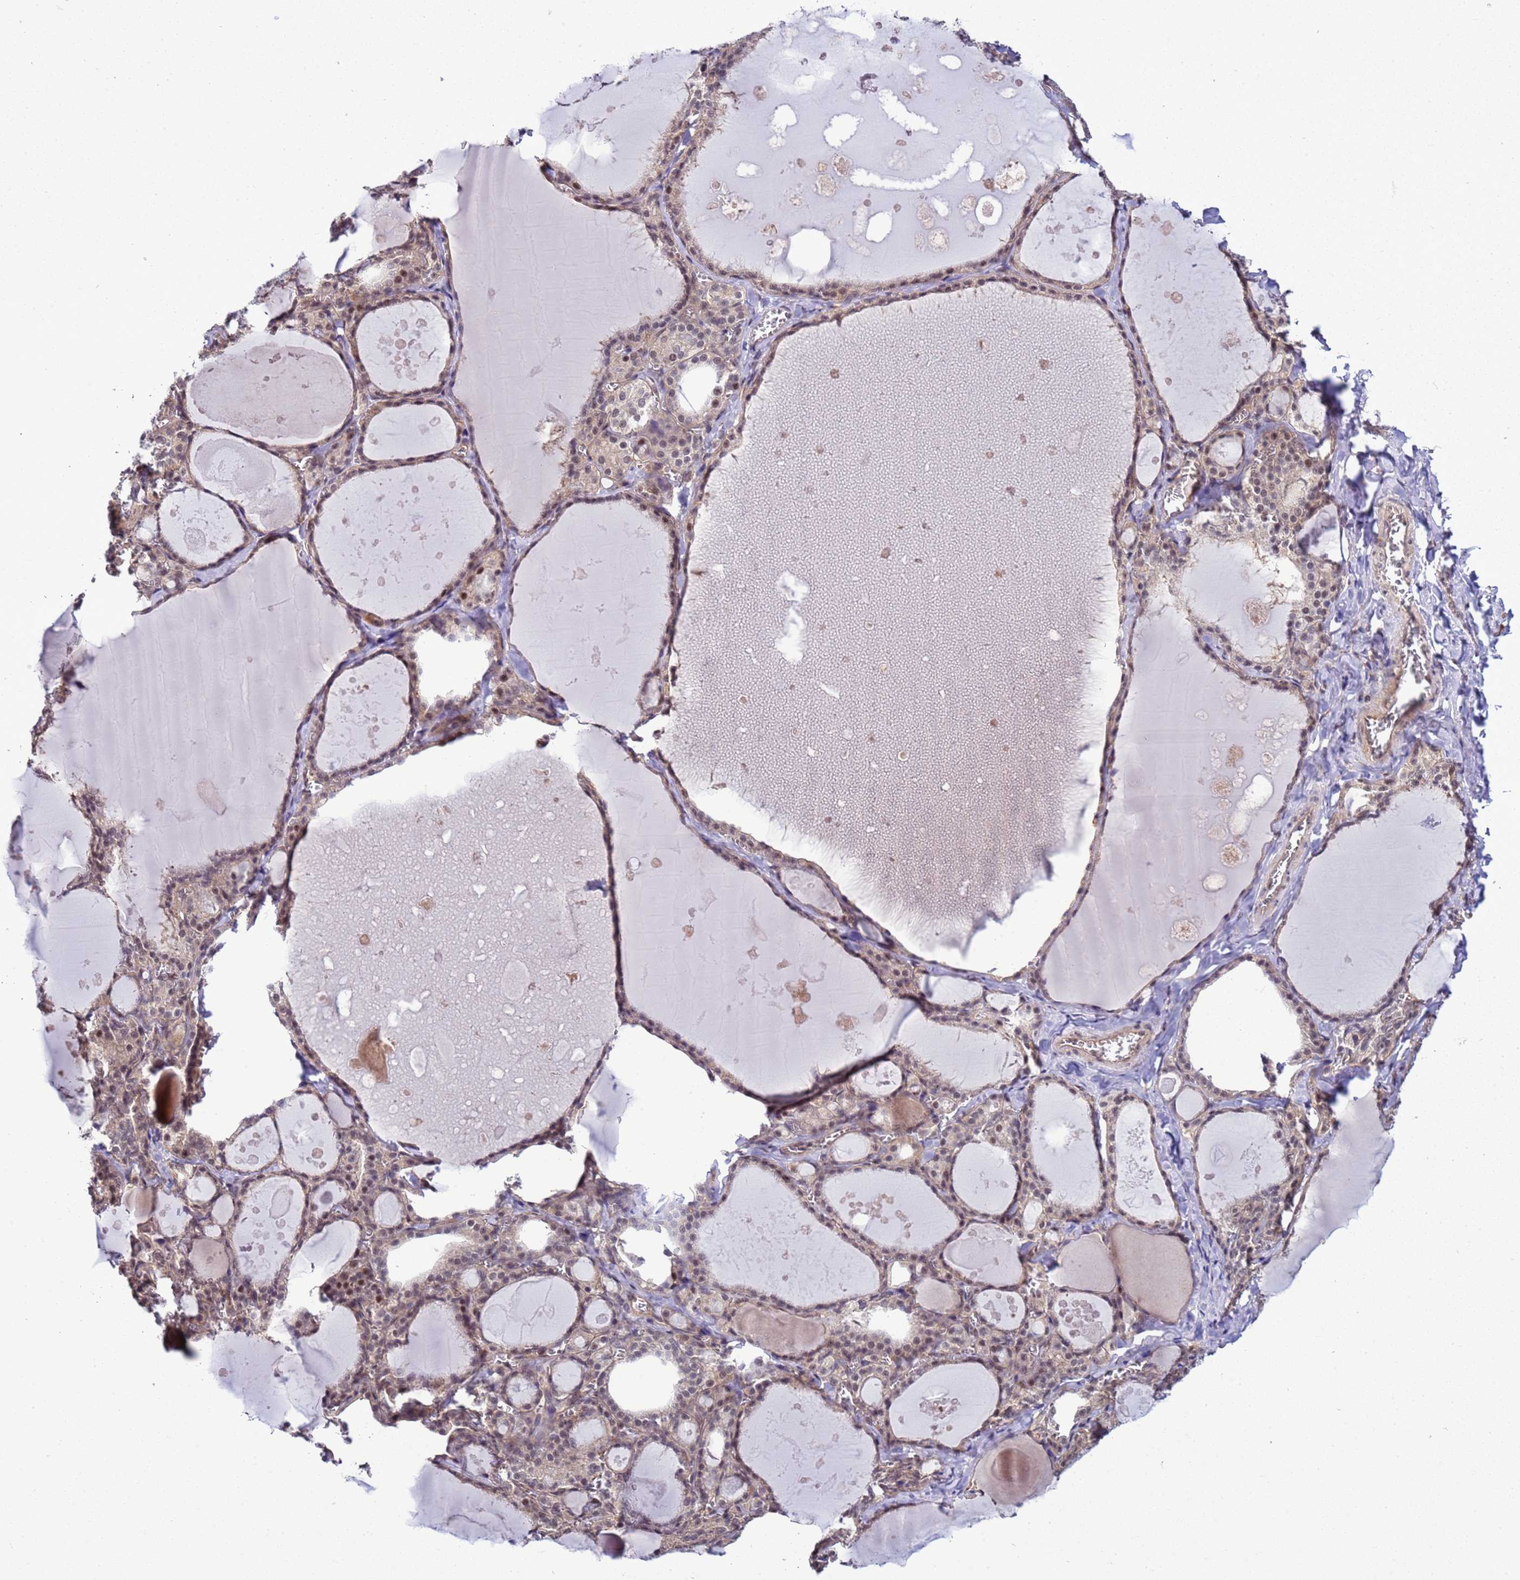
{"staining": {"intensity": "moderate", "quantity": ">75%", "location": "cytoplasmic/membranous,nuclear"}, "tissue": "thyroid gland", "cell_type": "Glandular cells", "image_type": "normal", "snomed": [{"axis": "morphology", "description": "Normal tissue, NOS"}, {"axis": "topography", "description": "Thyroid gland"}], "caption": "Normal thyroid gland displays moderate cytoplasmic/membranous,nuclear positivity in about >75% of glandular cells (IHC, brightfield microscopy, high magnification)..", "gene": "GEN1", "patient": {"sex": "male", "age": 56}}